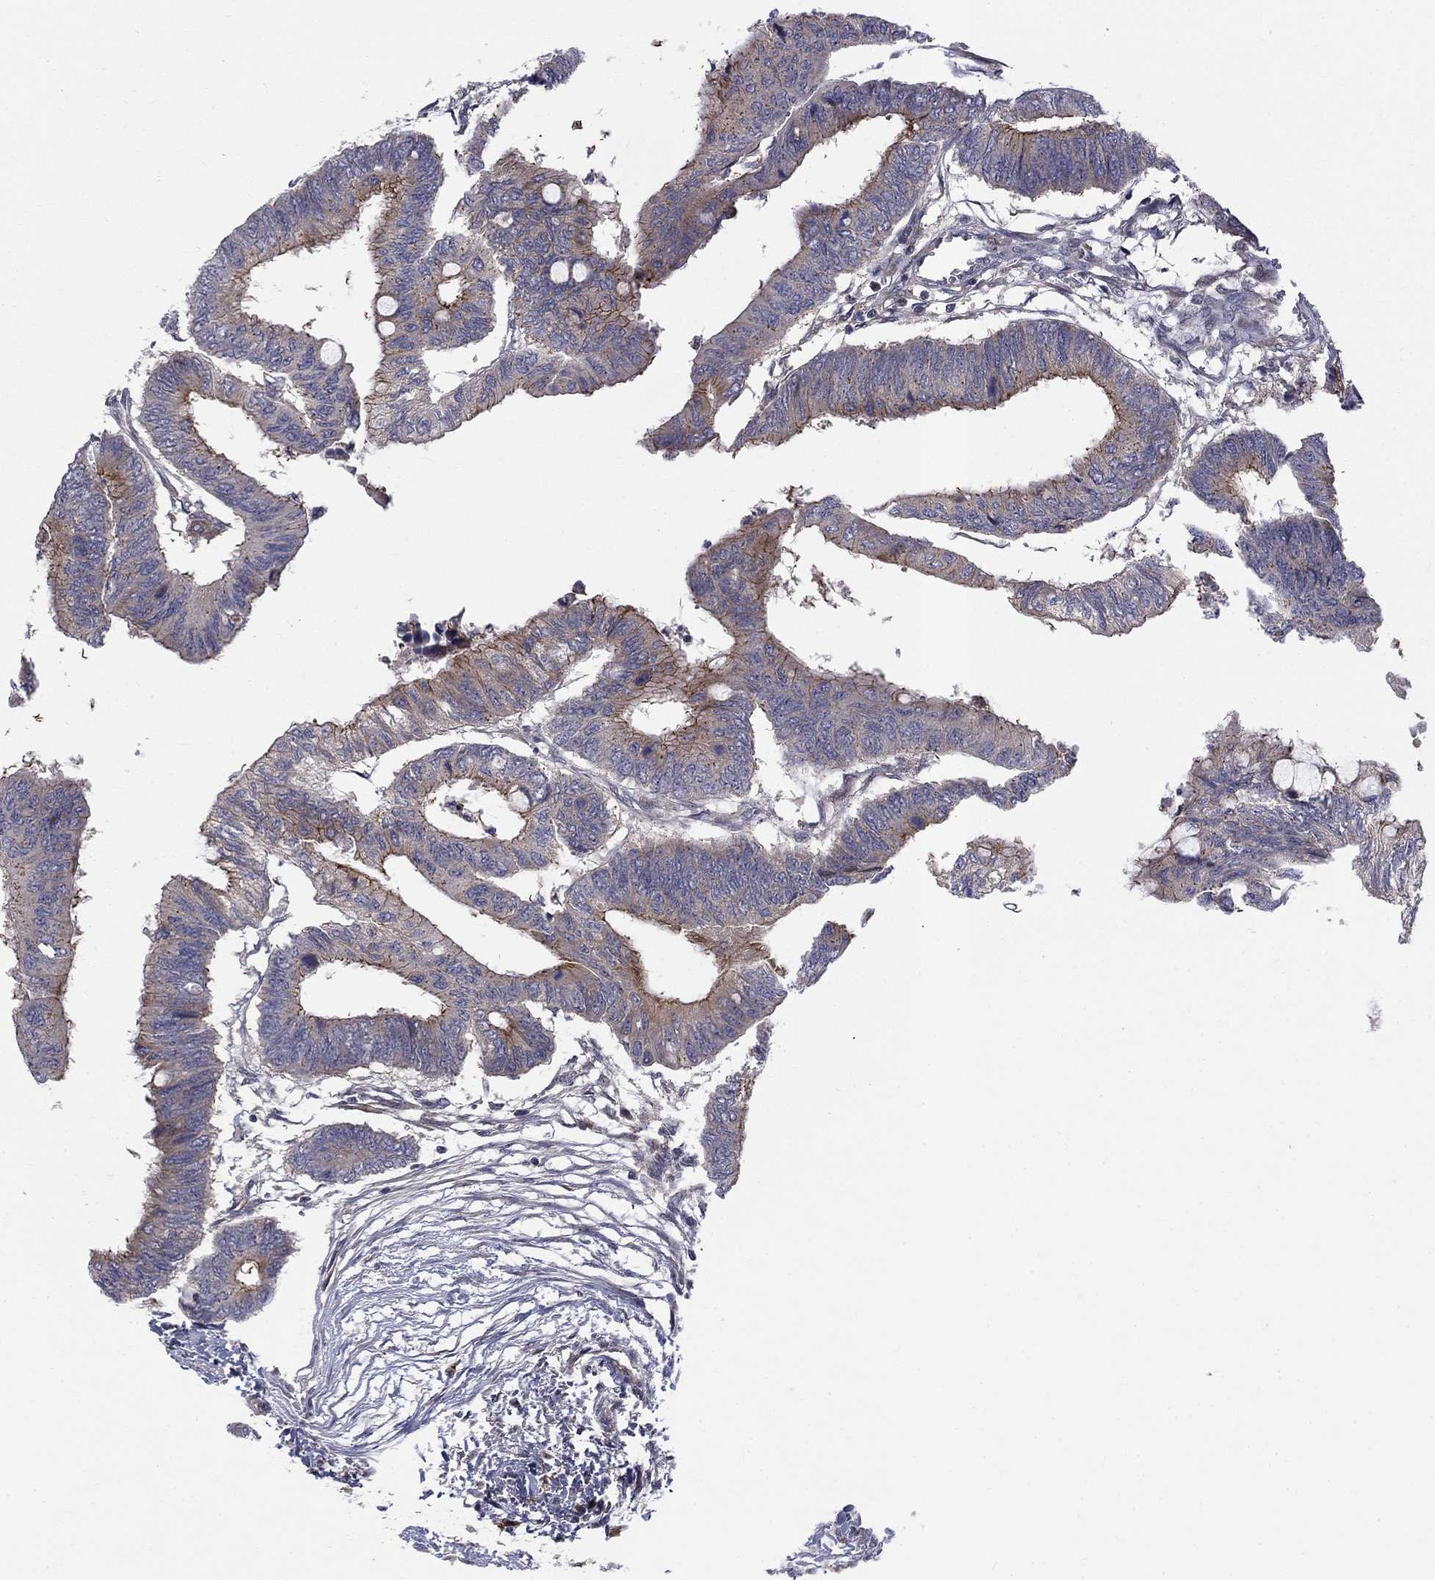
{"staining": {"intensity": "moderate", "quantity": "25%-75%", "location": "cytoplasmic/membranous"}, "tissue": "colorectal cancer", "cell_type": "Tumor cells", "image_type": "cancer", "snomed": [{"axis": "morphology", "description": "Normal tissue, NOS"}, {"axis": "morphology", "description": "Adenocarcinoma, NOS"}, {"axis": "topography", "description": "Rectum"}, {"axis": "topography", "description": "Peripheral nerve tissue"}], "caption": "The micrograph demonstrates a brown stain indicating the presence of a protein in the cytoplasmic/membranous of tumor cells in colorectal adenocarcinoma.", "gene": "WDR19", "patient": {"sex": "male", "age": 92}}